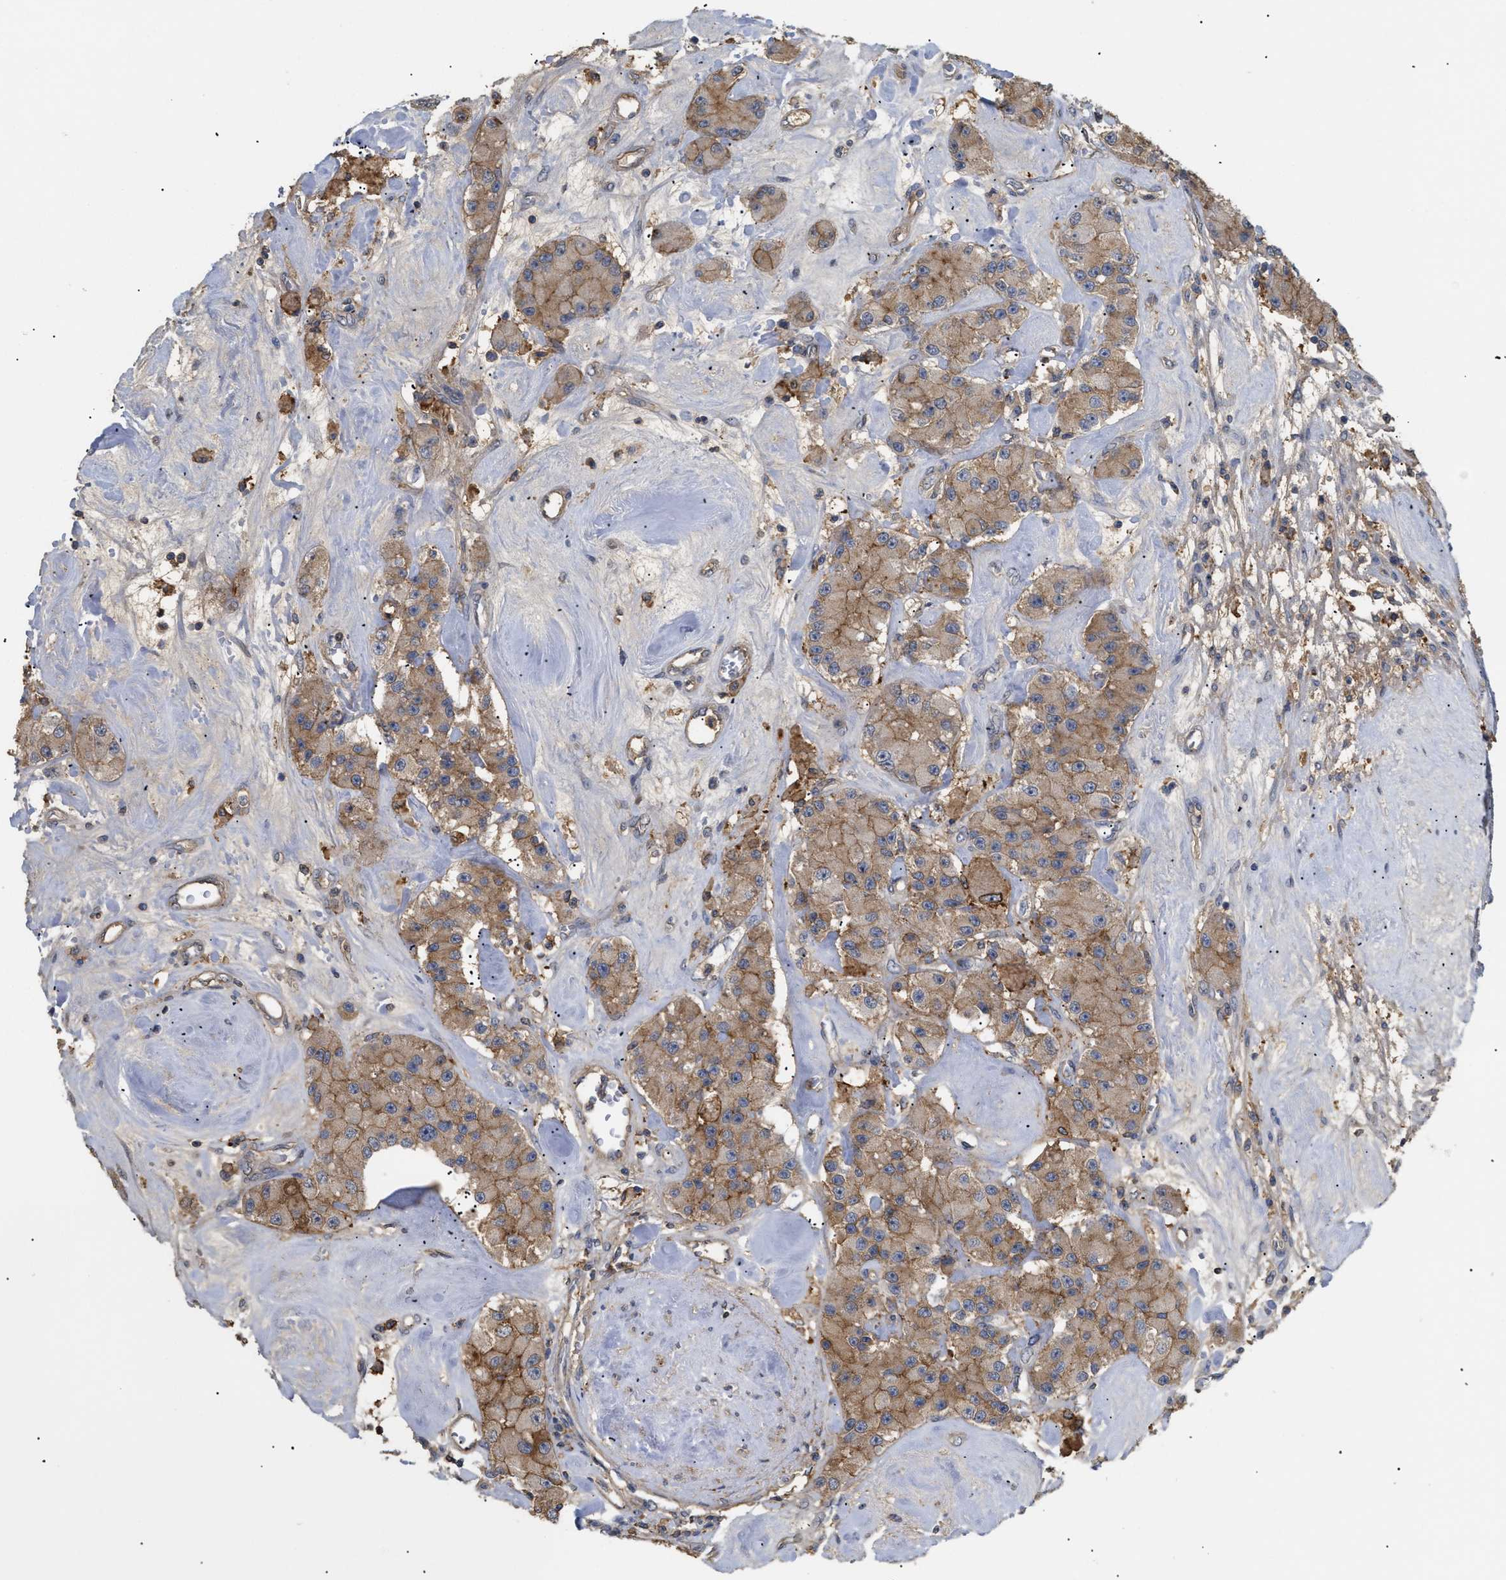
{"staining": {"intensity": "moderate", "quantity": ">75%", "location": "cytoplasmic/membranous"}, "tissue": "carcinoid", "cell_type": "Tumor cells", "image_type": "cancer", "snomed": [{"axis": "morphology", "description": "Carcinoid, malignant, NOS"}, {"axis": "topography", "description": "Pancreas"}], "caption": "There is medium levels of moderate cytoplasmic/membranous staining in tumor cells of carcinoid, as demonstrated by immunohistochemical staining (brown color).", "gene": "ANXA4", "patient": {"sex": "male", "age": 41}}